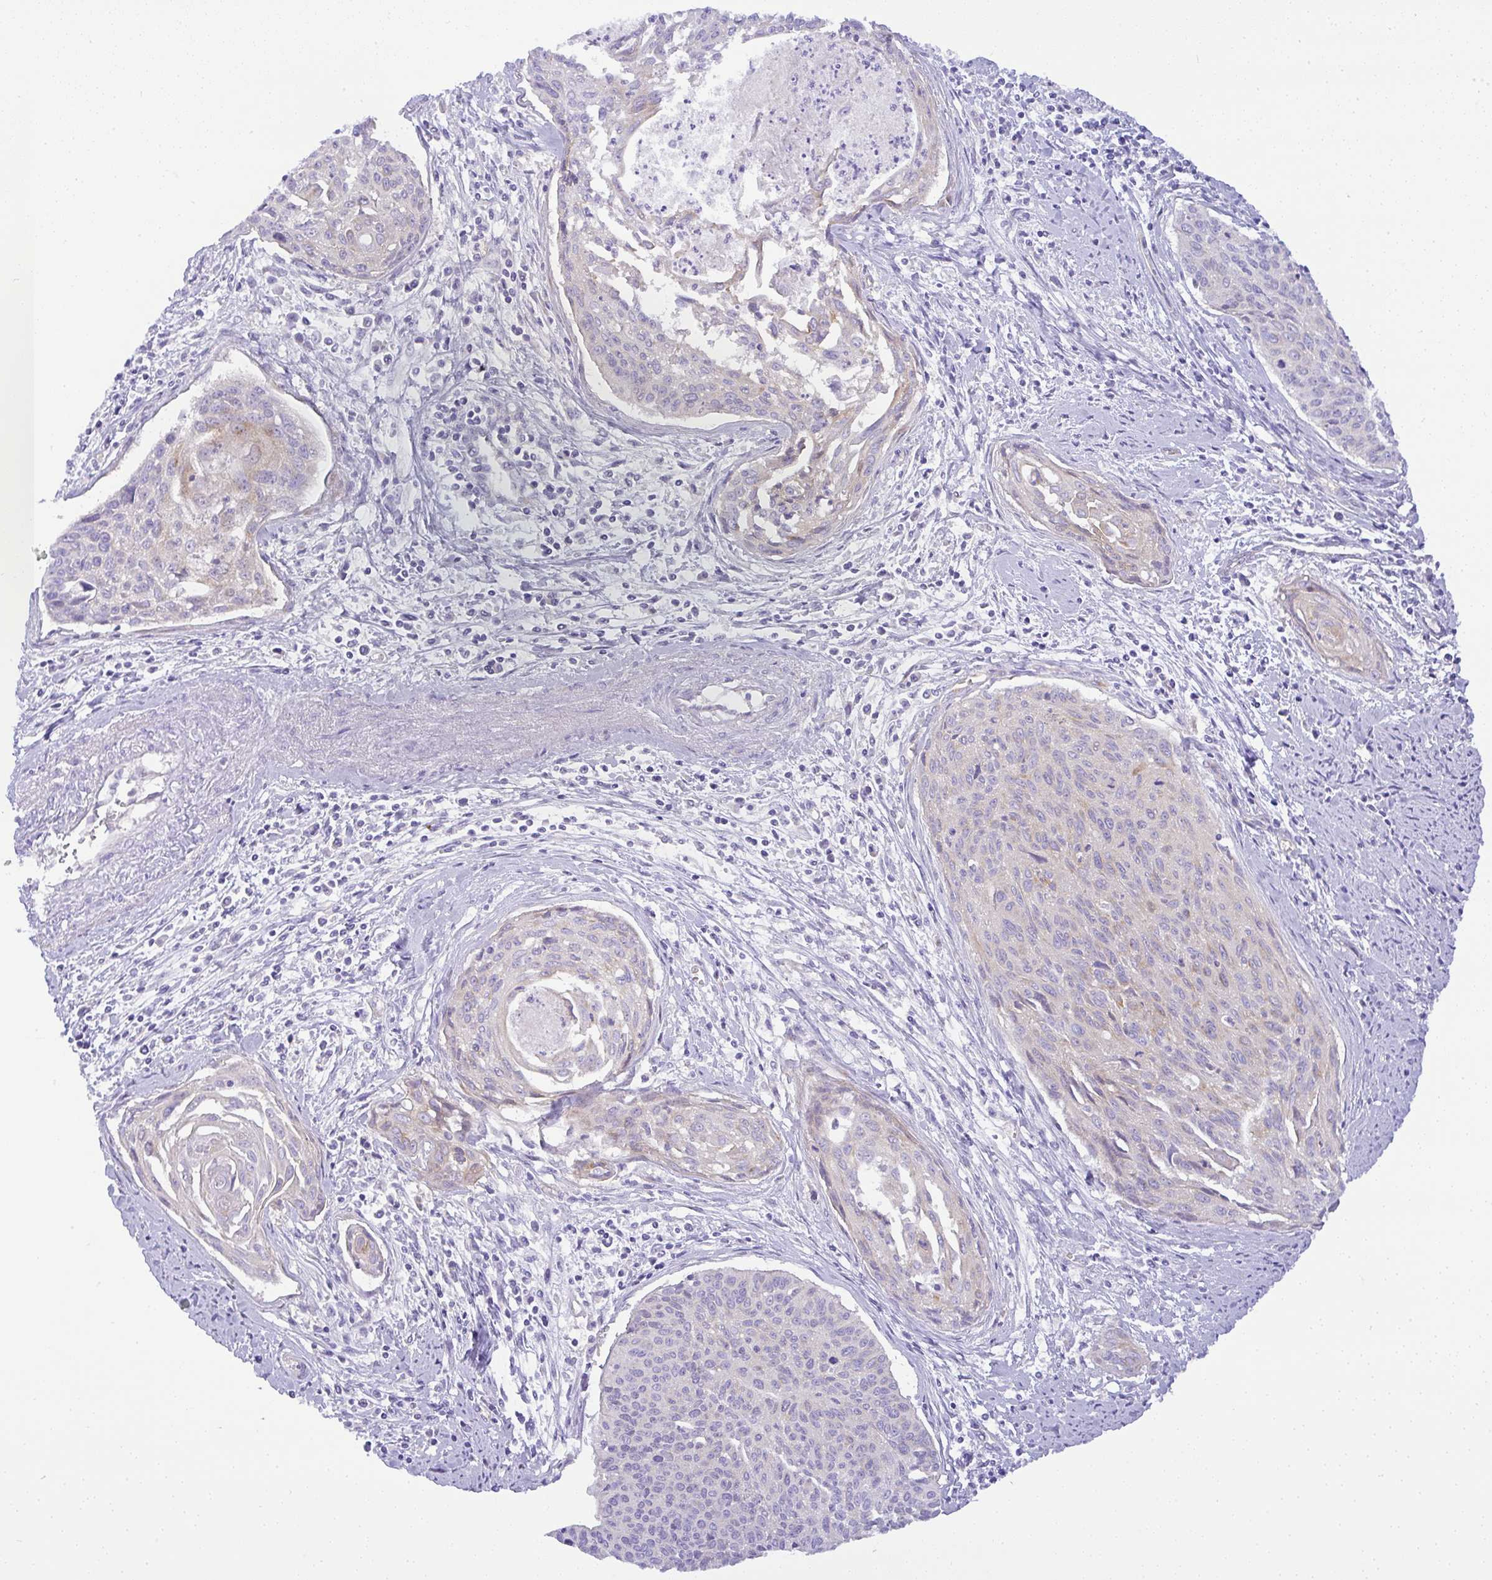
{"staining": {"intensity": "weak", "quantity": "<25%", "location": "cytoplasmic/membranous"}, "tissue": "cervical cancer", "cell_type": "Tumor cells", "image_type": "cancer", "snomed": [{"axis": "morphology", "description": "Squamous cell carcinoma, NOS"}, {"axis": "topography", "description": "Cervix"}], "caption": "DAB immunohistochemical staining of cervical cancer (squamous cell carcinoma) exhibits no significant staining in tumor cells.", "gene": "FAM177A1", "patient": {"sex": "female", "age": 55}}